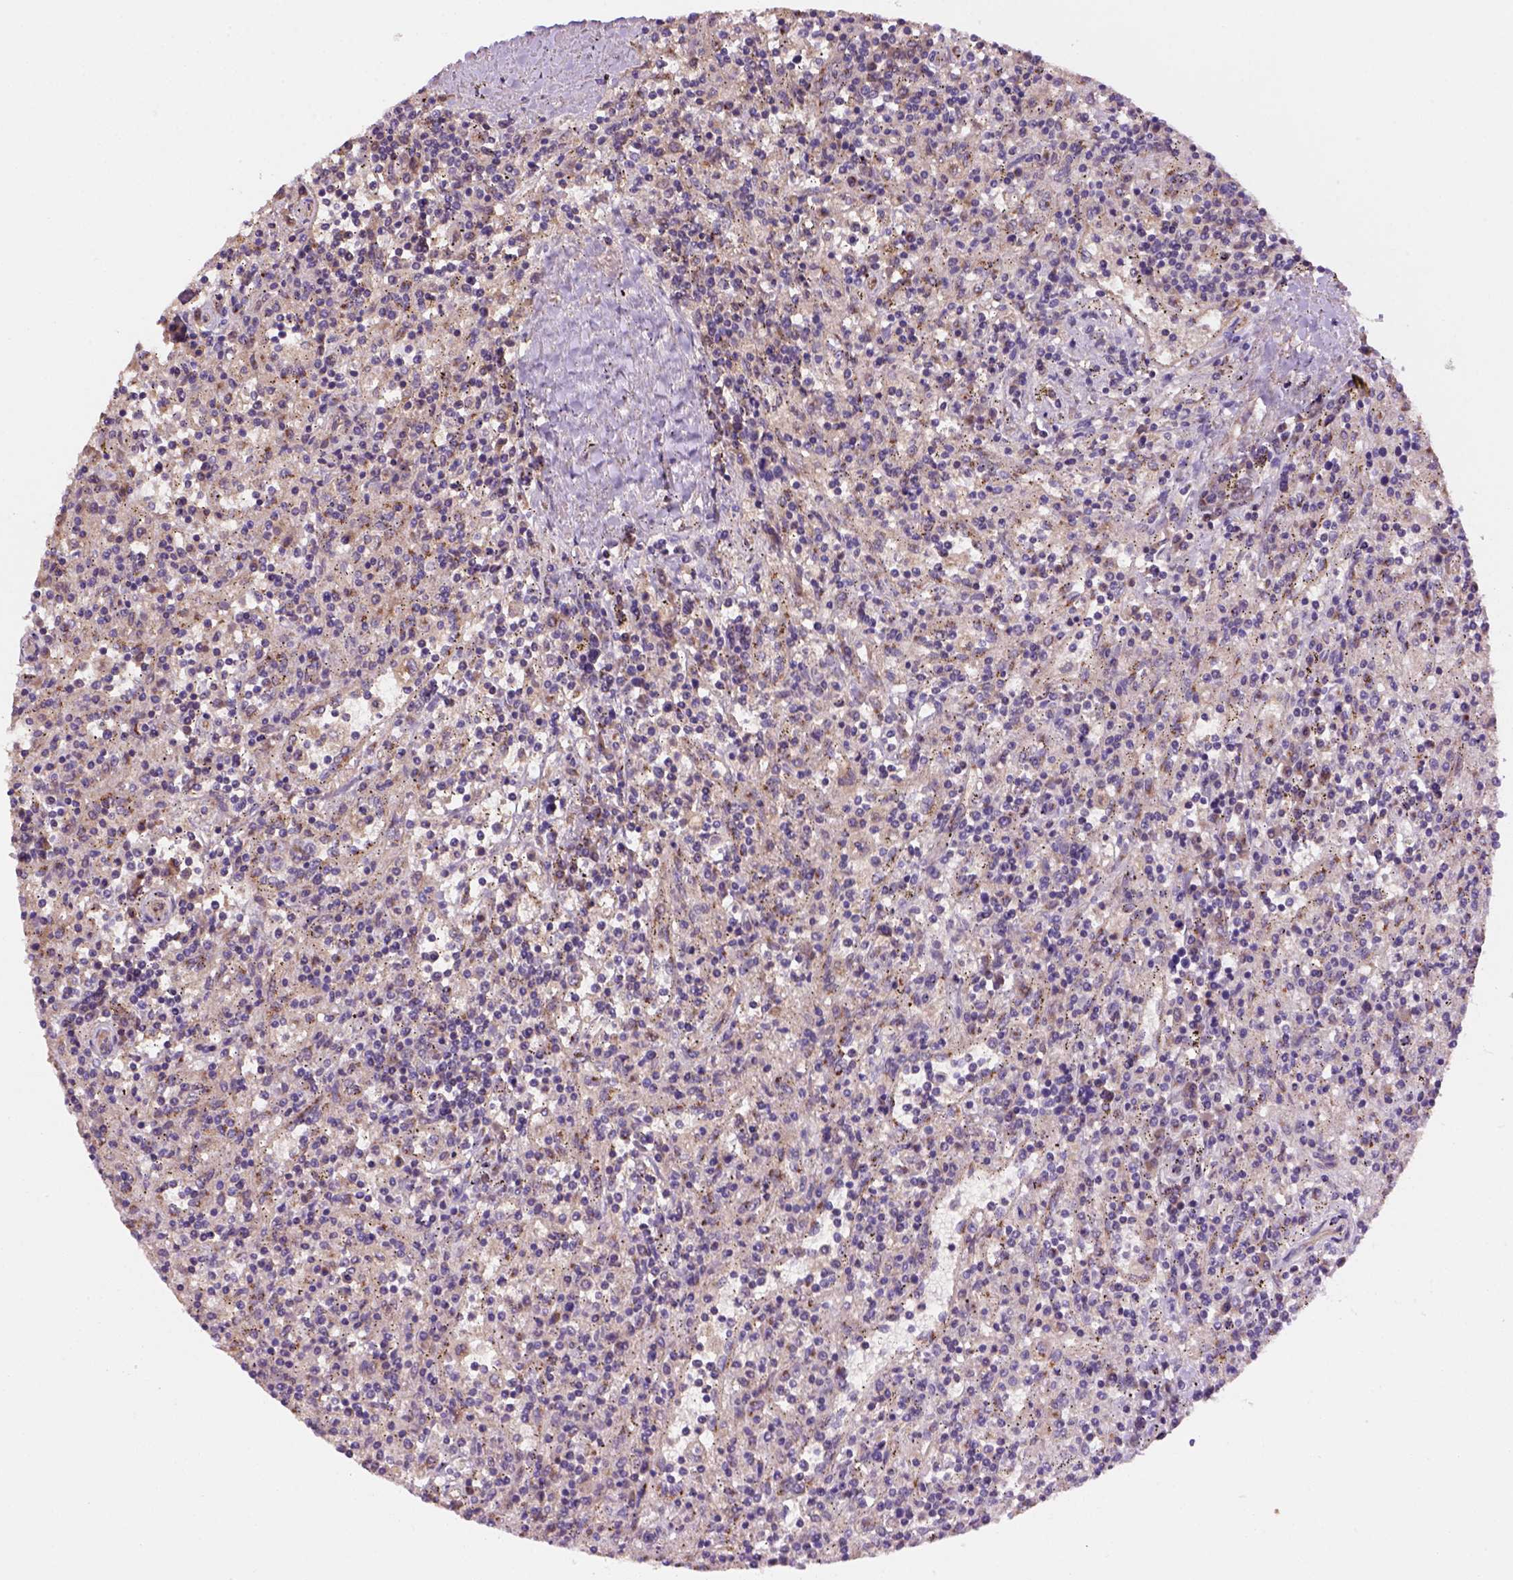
{"staining": {"intensity": "weak", "quantity": "25%-75%", "location": "cytoplasmic/membranous"}, "tissue": "lymphoma", "cell_type": "Tumor cells", "image_type": "cancer", "snomed": [{"axis": "morphology", "description": "Malignant lymphoma, non-Hodgkin's type, Low grade"}, {"axis": "topography", "description": "Spleen"}], "caption": "Protein analysis of low-grade malignant lymphoma, non-Hodgkin's type tissue demonstrates weak cytoplasmic/membranous staining in about 25%-75% of tumor cells. (DAB (3,3'-diaminobenzidine) = brown stain, brightfield microscopy at high magnification).", "gene": "WARS2", "patient": {"sex": "male", "age": 62}}